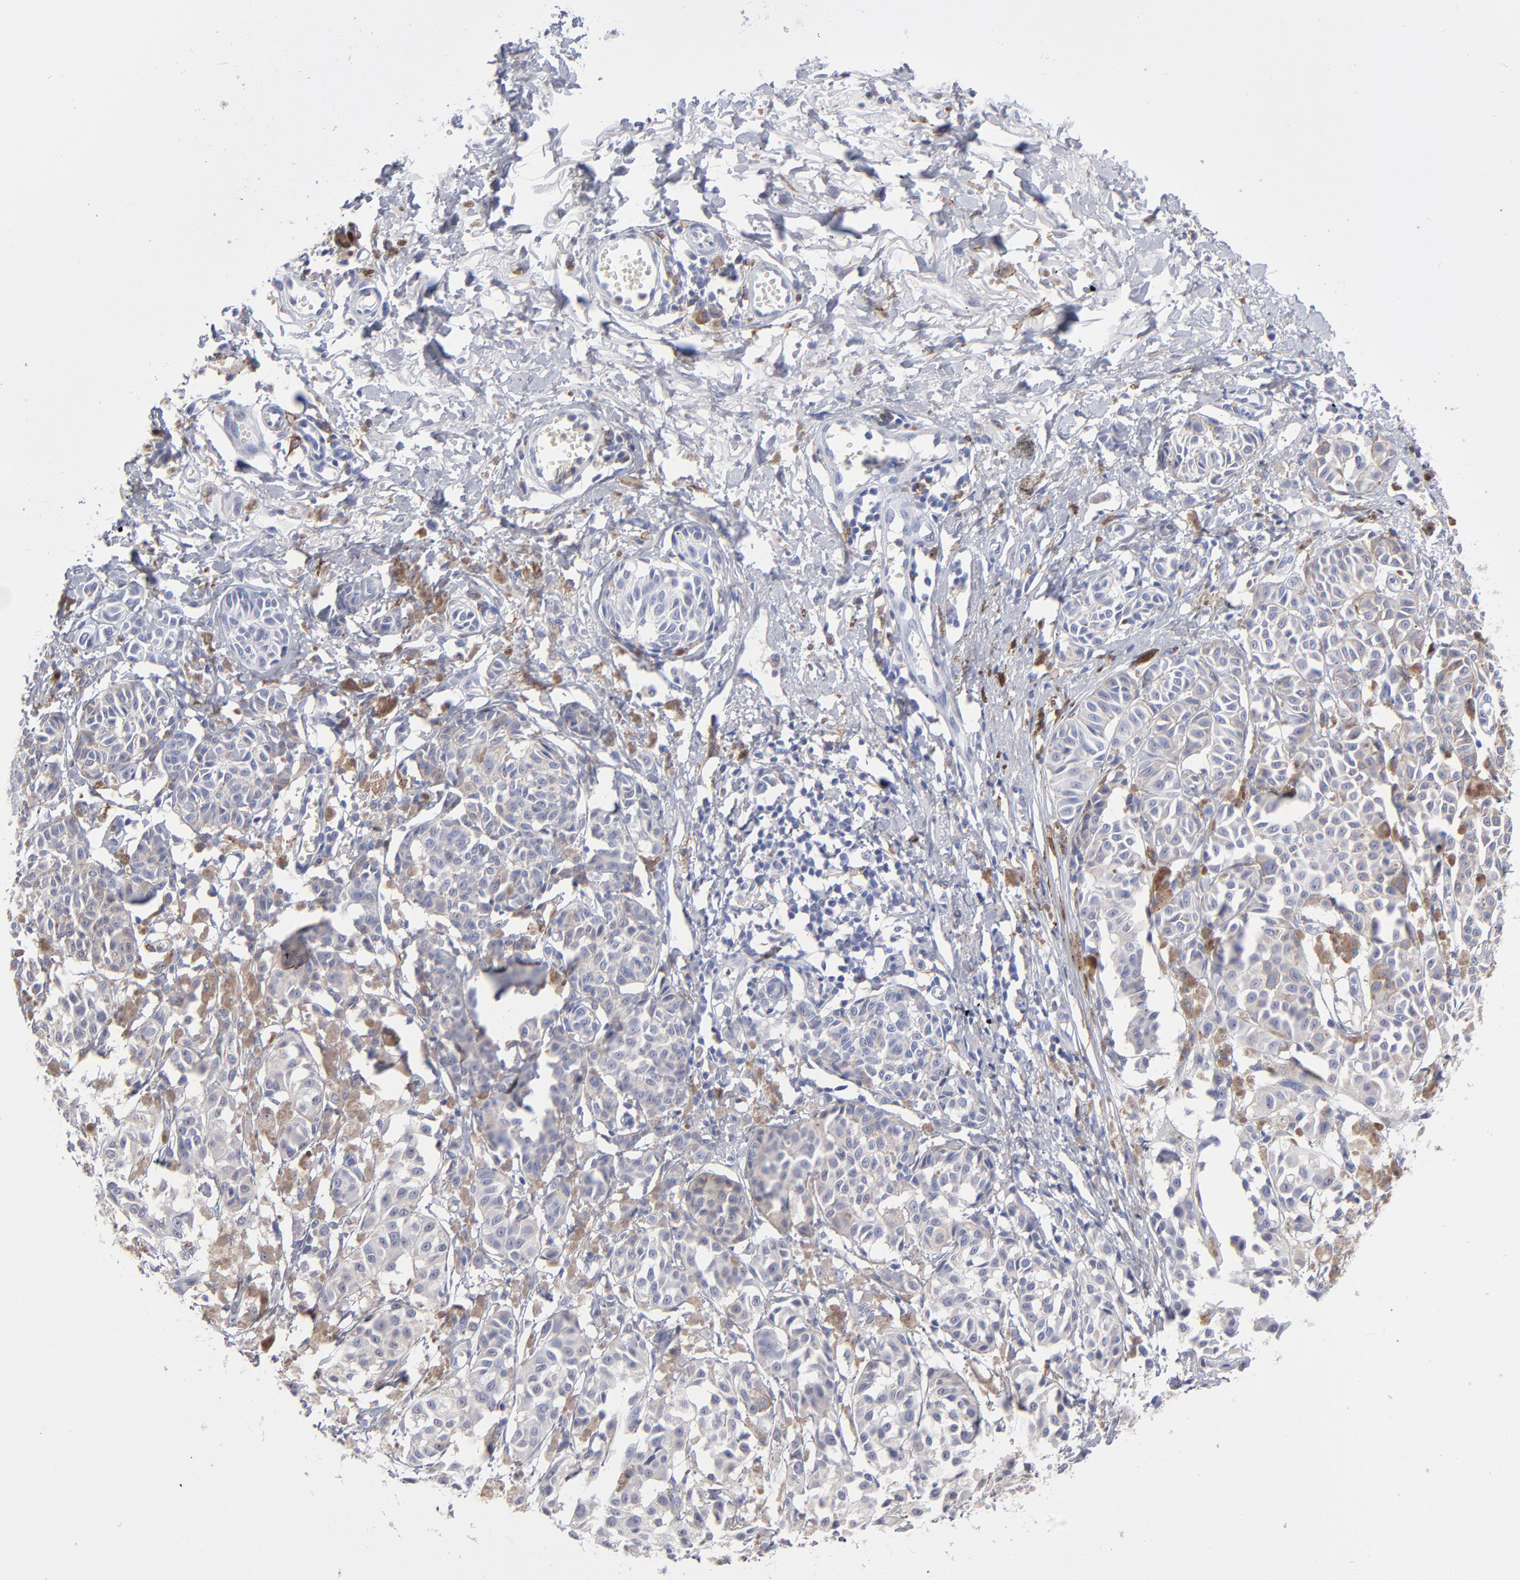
{"staining": {"intensity": "weak", "quantity": "<25%", "location": "cytoplasmic/membranous"}, "tissue": "melanoma", "cell_type": "Tumor cells", "image_type": "cancer", "snomed": [{"axis": "morphology", "description": "Malignant melanoma, NOS"}, {"axis": "topography", "description": "Skin"}], "caption": "Immunohistochemistry (IHC) of melanoma reveals no staining in tumor cells.", "gene": "LAT2", "patient": {"sex": "male", "age": 76}}